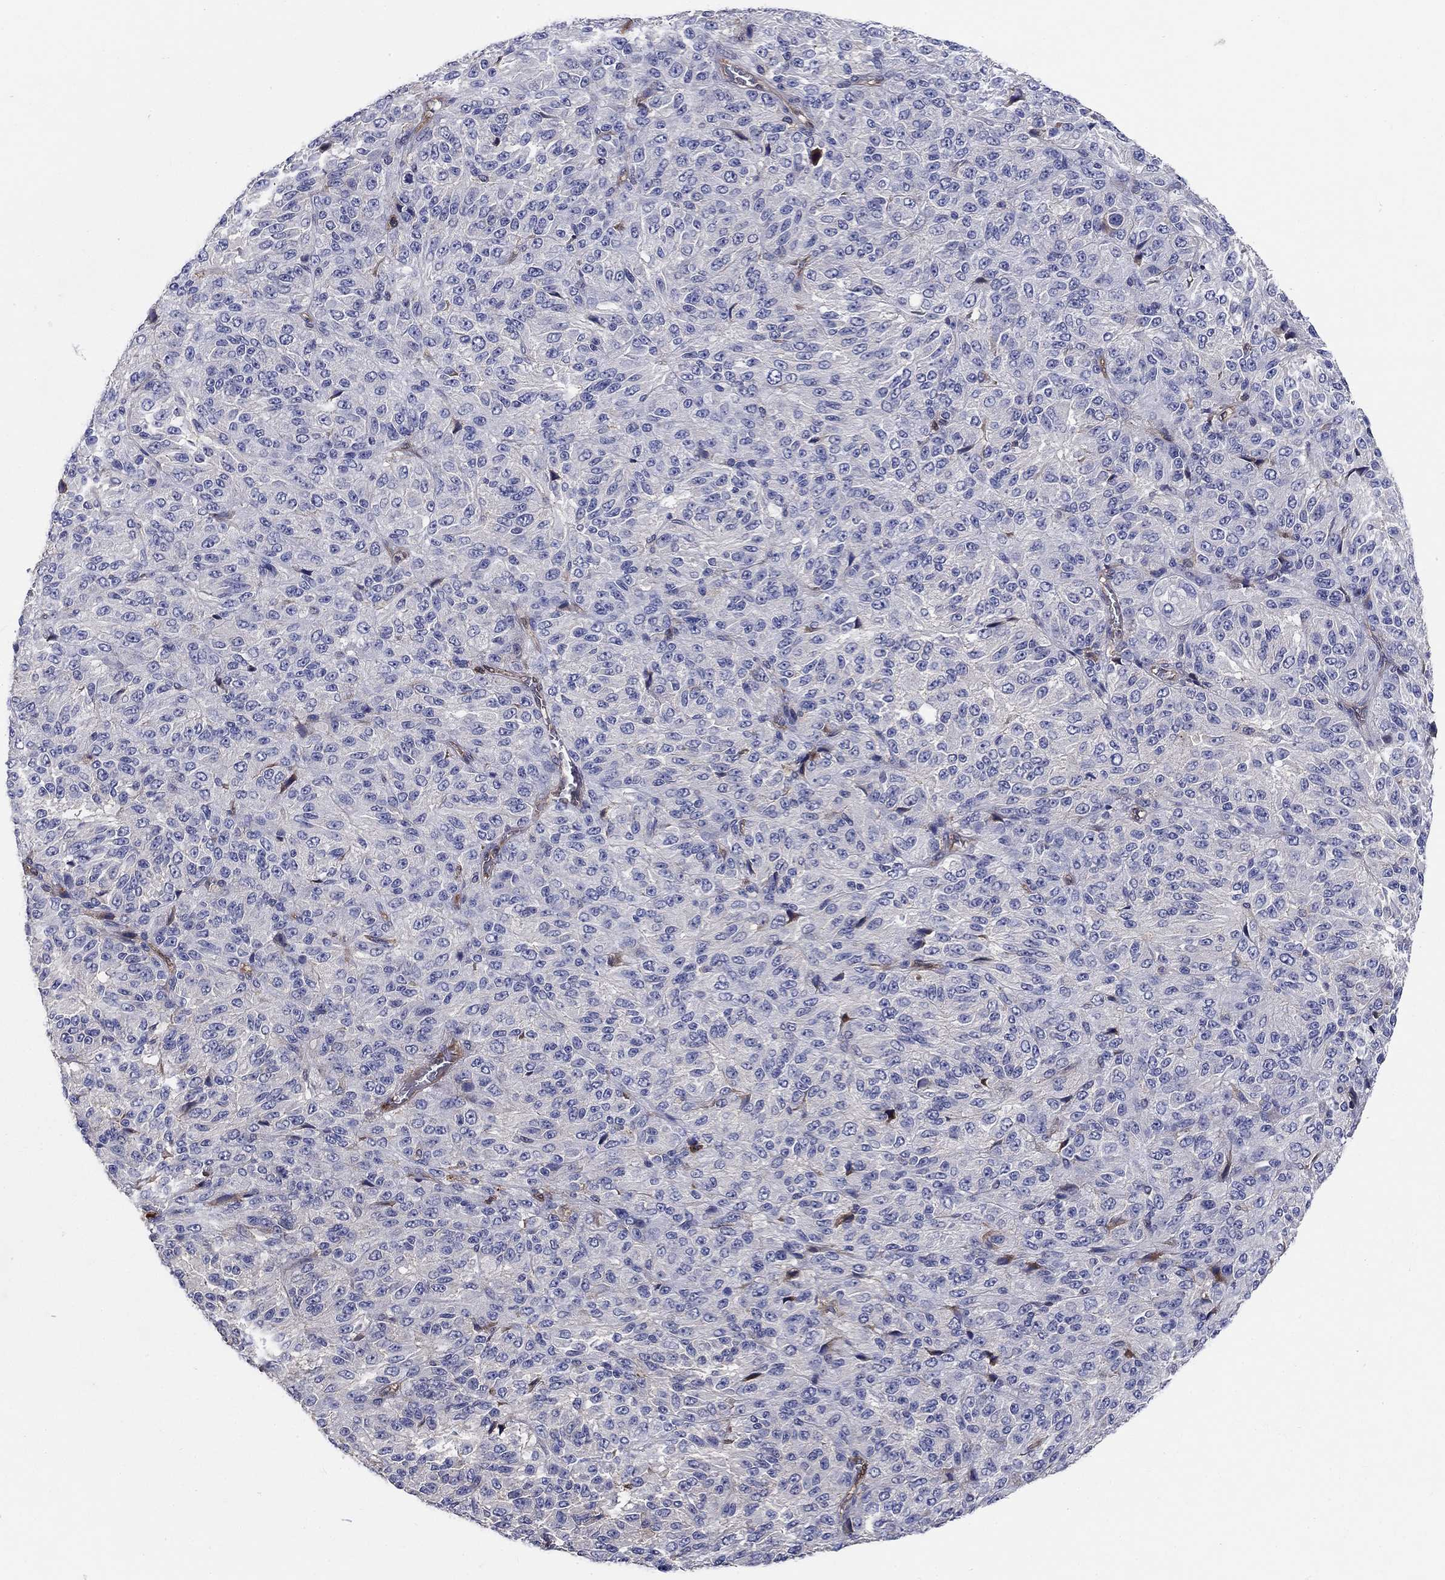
{"staining": {"intensity": "negative", "quantity": "none", "location": "none"}, "tissue": "melanoma", "cell_type": "Tumor cells", "image_type": "cancer", "snomed": [{"axis": "morphology", "description": "Malignant melanoma, Metastatic site"}, {"axis": "topography", "description": "Brain"}], "caption": "Immunohistochemistry (IHC) photomicrograph of malignant melanoma (metastatic site) stained for a protein (brown), which shows no staining in tumor cells. Brightfield microscopy of immunohistochemistry stained with DAB (3,3'-diaminobenzidine) (brown) and hematoxylin (blue), captured at high magnification.", "gene": "AGFG2", "patient": {"sex": "female", "age": 56}}